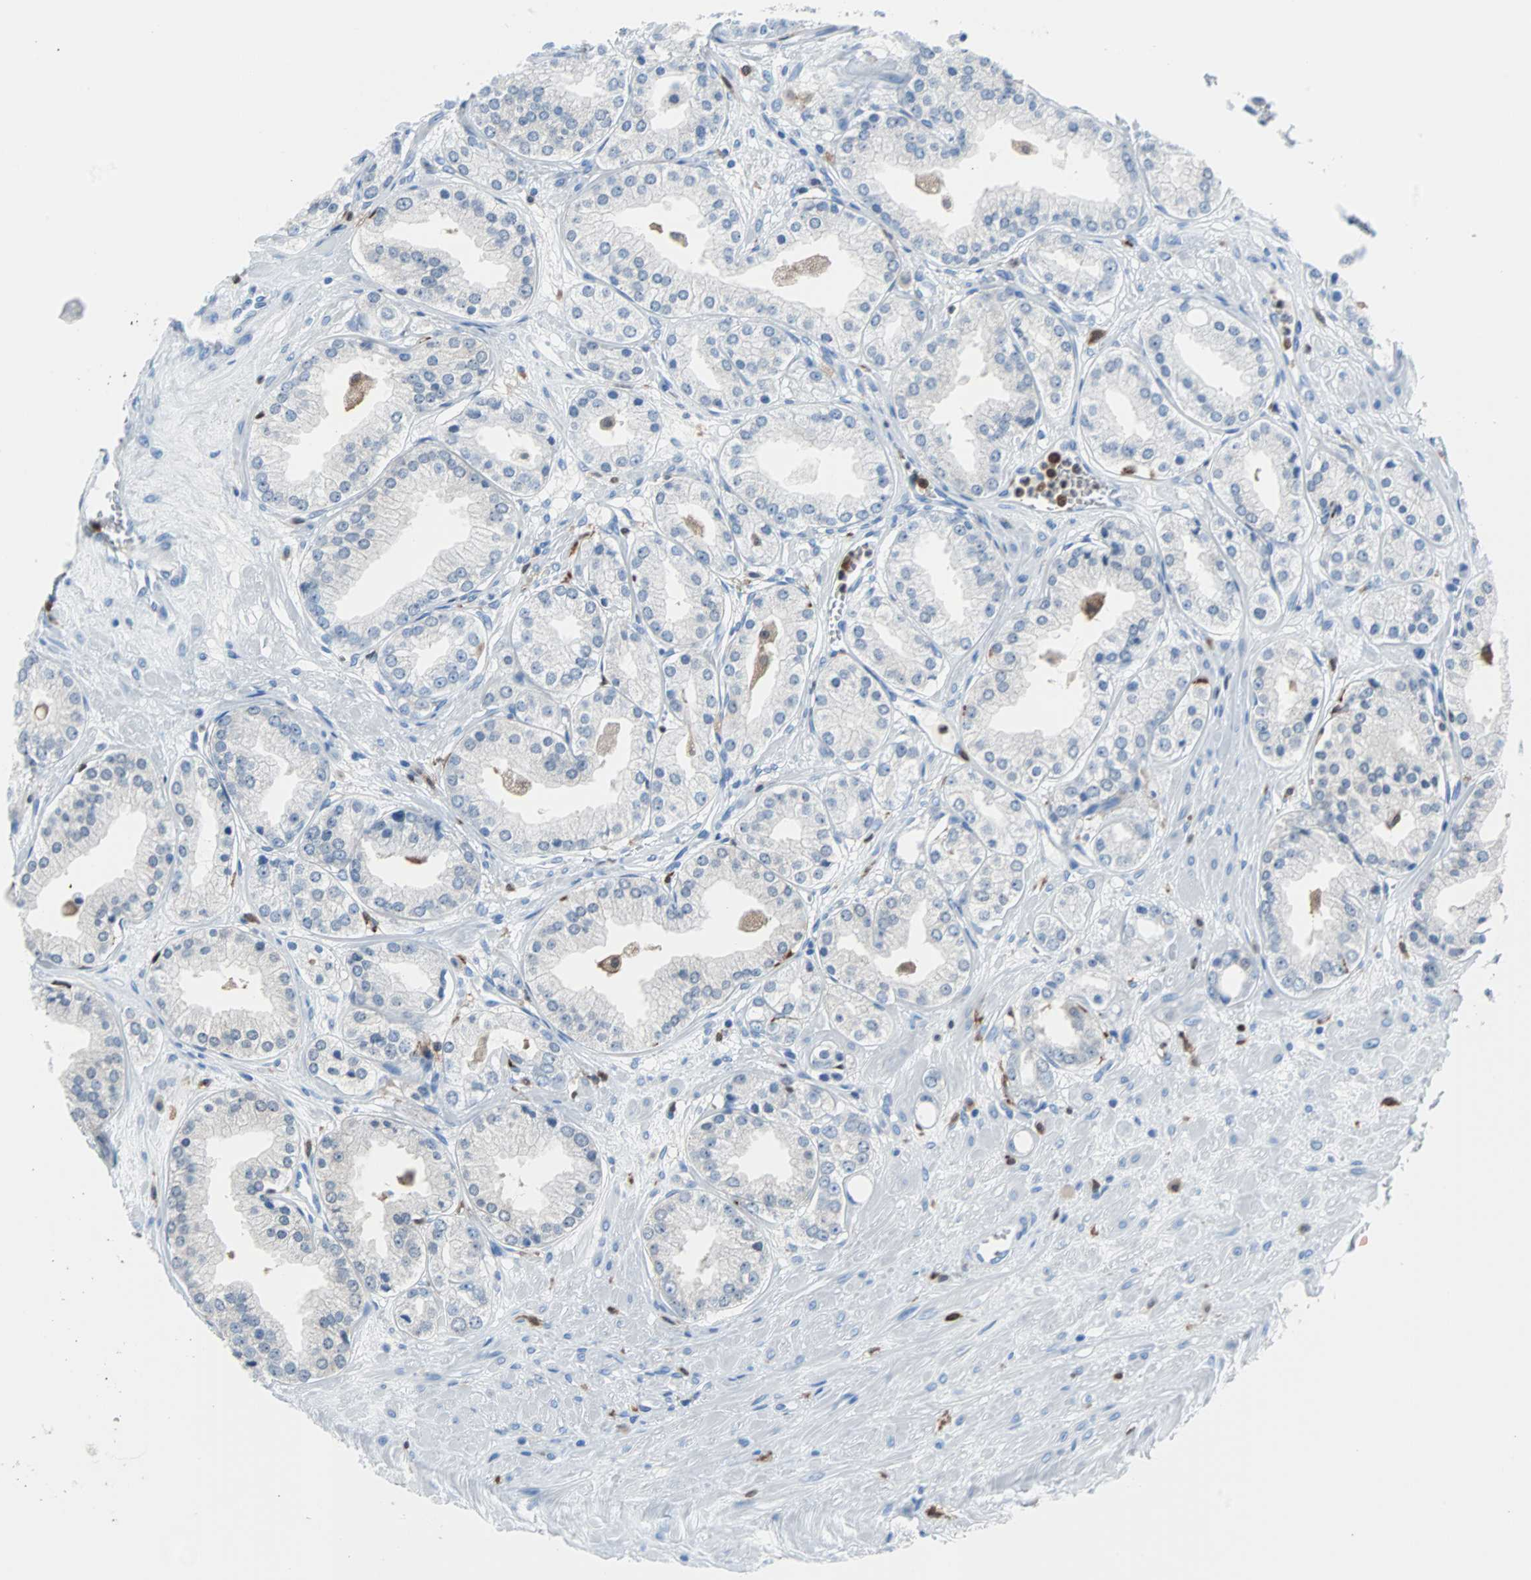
{"staining": {"intensity": "negative", "quantity": "none", "location": "none"}, "tissue": "prostate cancer", "cell_type": "Tumor cells", "image_type": "cancer", "snomed": [{"axis": "morphology", "description": "Adenocarcinoma, High grade"}, {"axis": "topography", "description": "Prostate"}], "caption": "High power microscopy photomicrograph of an immunohistochemistry (IHC) histopathology image of prostate high-grade adenocarcinoma, revealing no significant staining in tumor cells.", "gene": "SYK", "patient": {"sex": "male", "age": 61}}